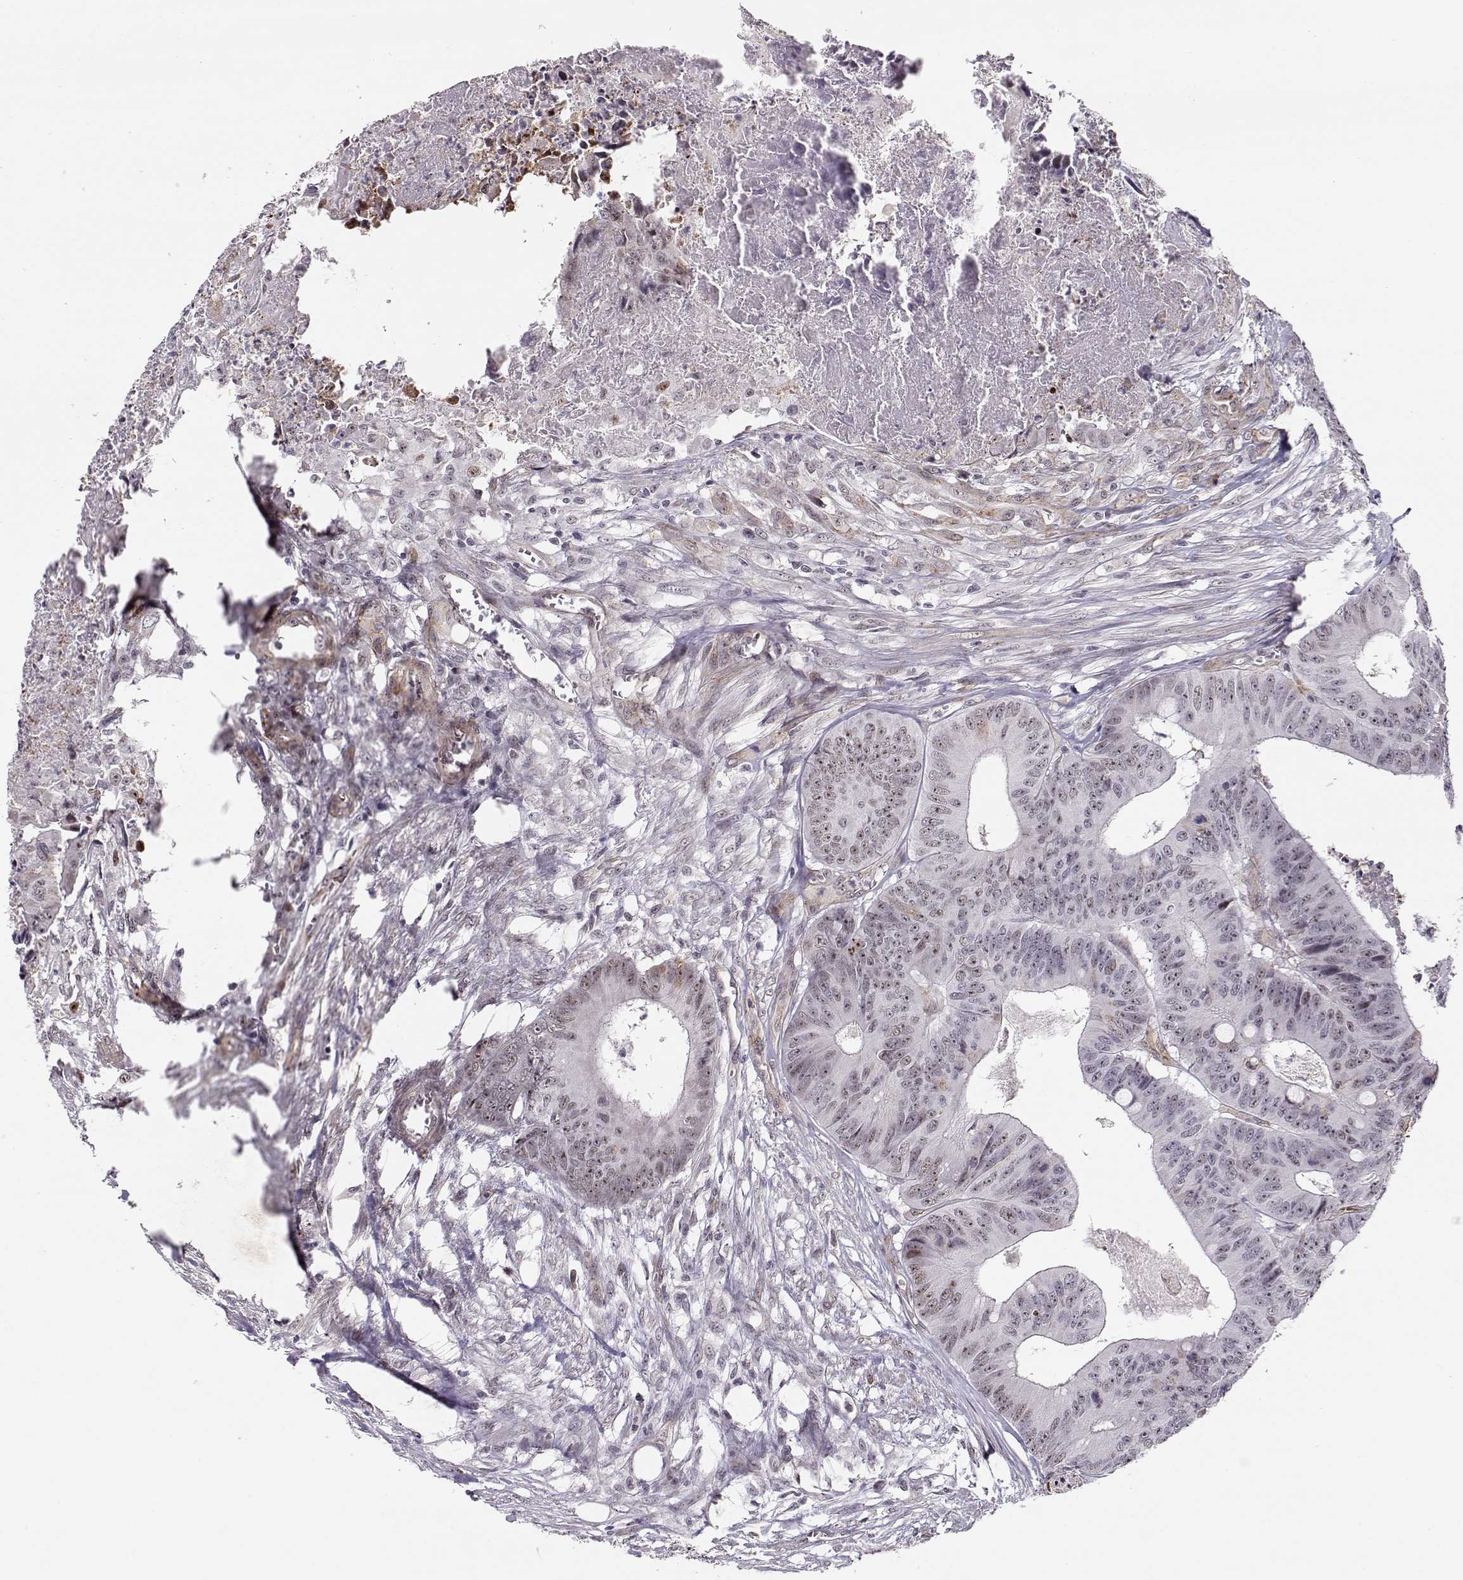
{"staining": {"intensity": "weak", "quantity": "25%-75%", "location": "nuclear"}, "tissue": "colorectal cancer", "cell_type": "Tumor cells", "image_type": "cancer", "snomed": [{"axis": "morphology", "description": "Adenocarcinoma, NOS"}, {"axis": "topography", "description": "Colon"}], "caption": "Tumor cells show low levels of weak nuclear expression in about 25%-75% of cells in human adenocarcinoma (colorectal).", "gene": "CIR1", "patient": {"sex": "male", "age": 84}}